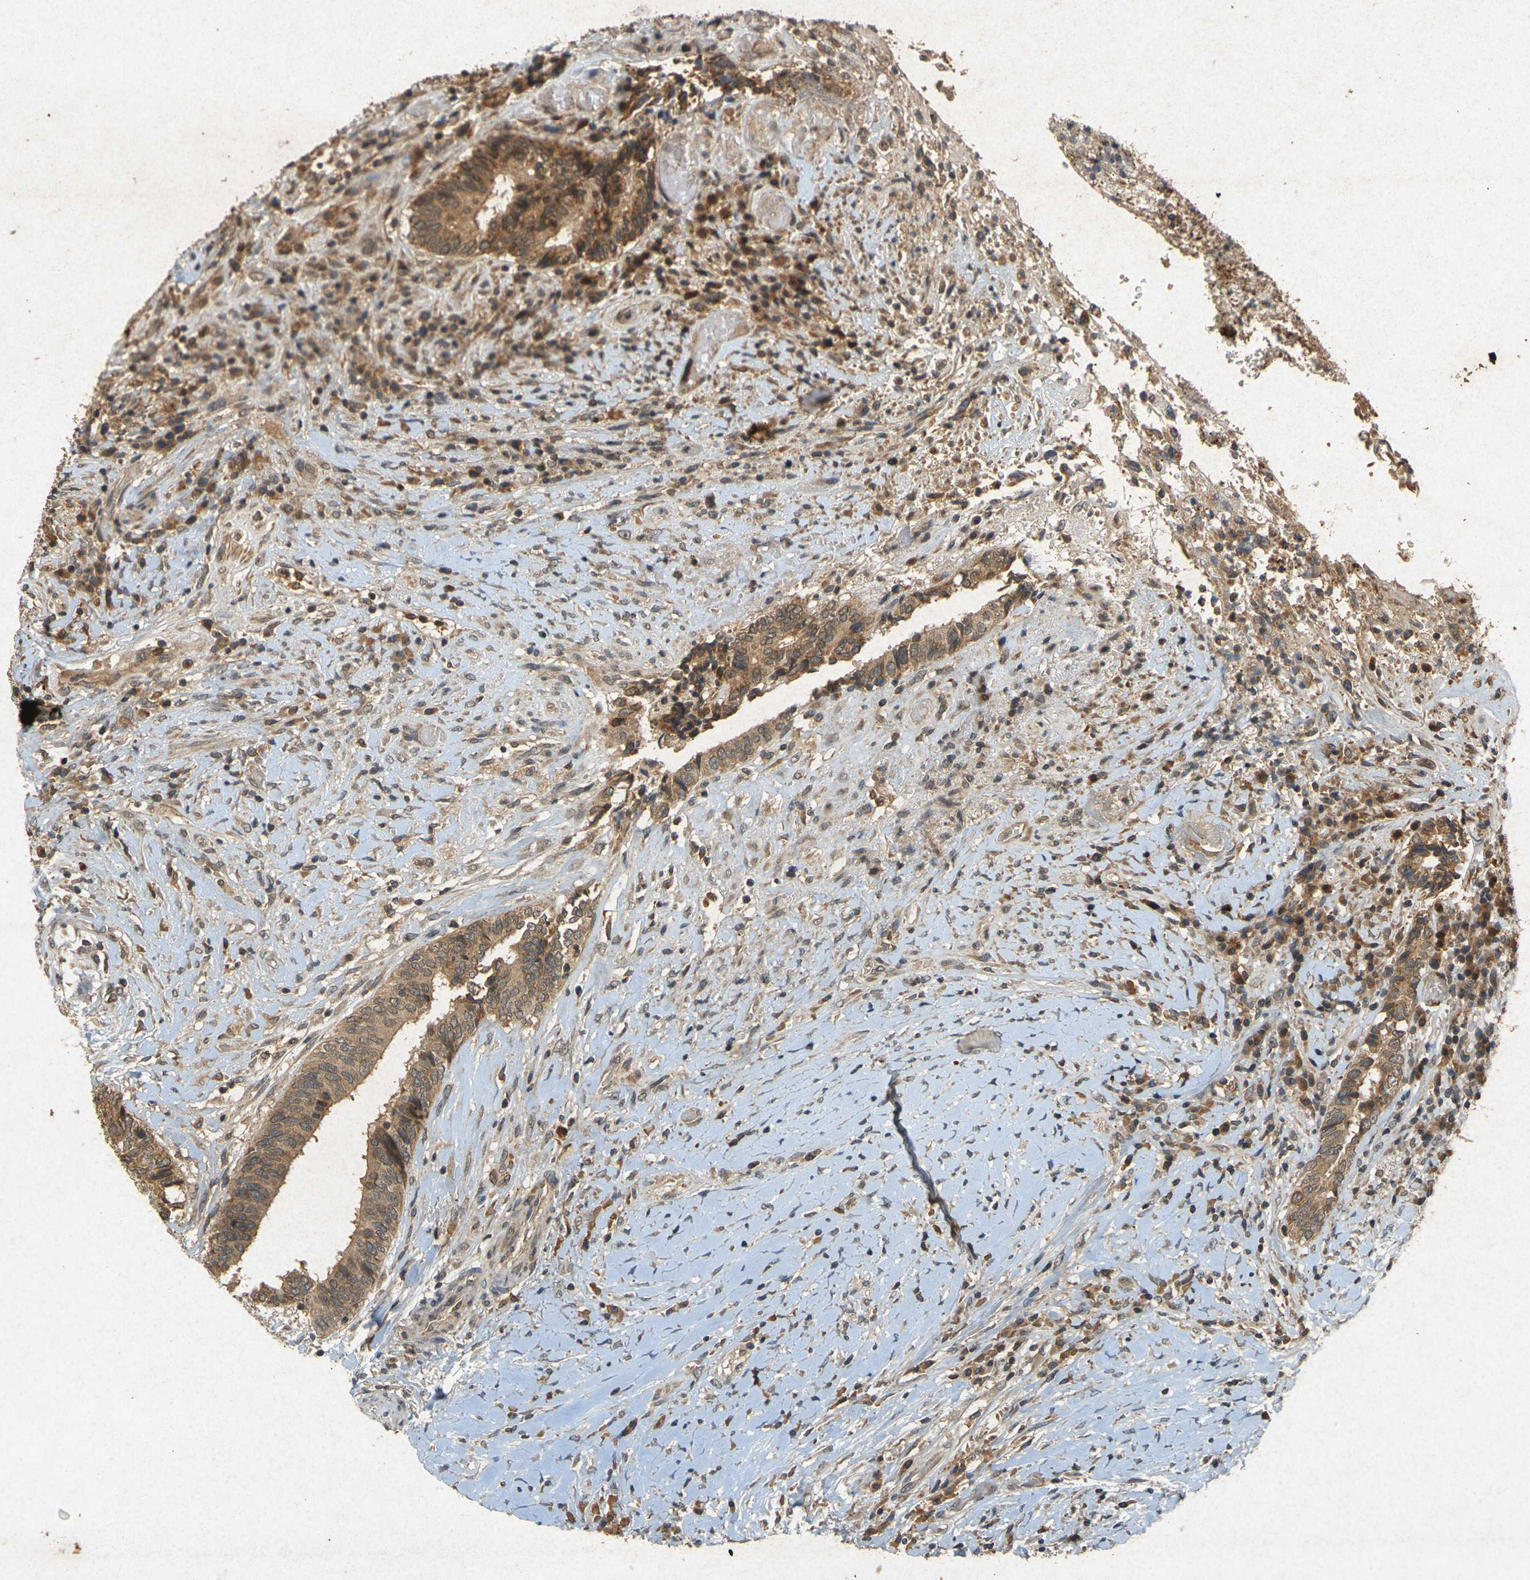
{"staining": {"intensity": "moderate", "quantity": ">75%", "location": "cytoplasmic/membranous"}, "tissue": "colorectal cancer", "cell_type": "Tumor cells", "image_type": "cancer", "snomed": [{"axis": "morphology", "description": "Adenocarcinoma, NOS"}, {"axis": "topography", "description": "Rectum"}], "caption": "A micrograph of human adenocarcinoma (colorectal) stained for a protein shows moderate cytoplasmic/membranous brown staining in tumor cells.", "gene": "ERN1", "patient": {"sex": "male", "age": 63}}